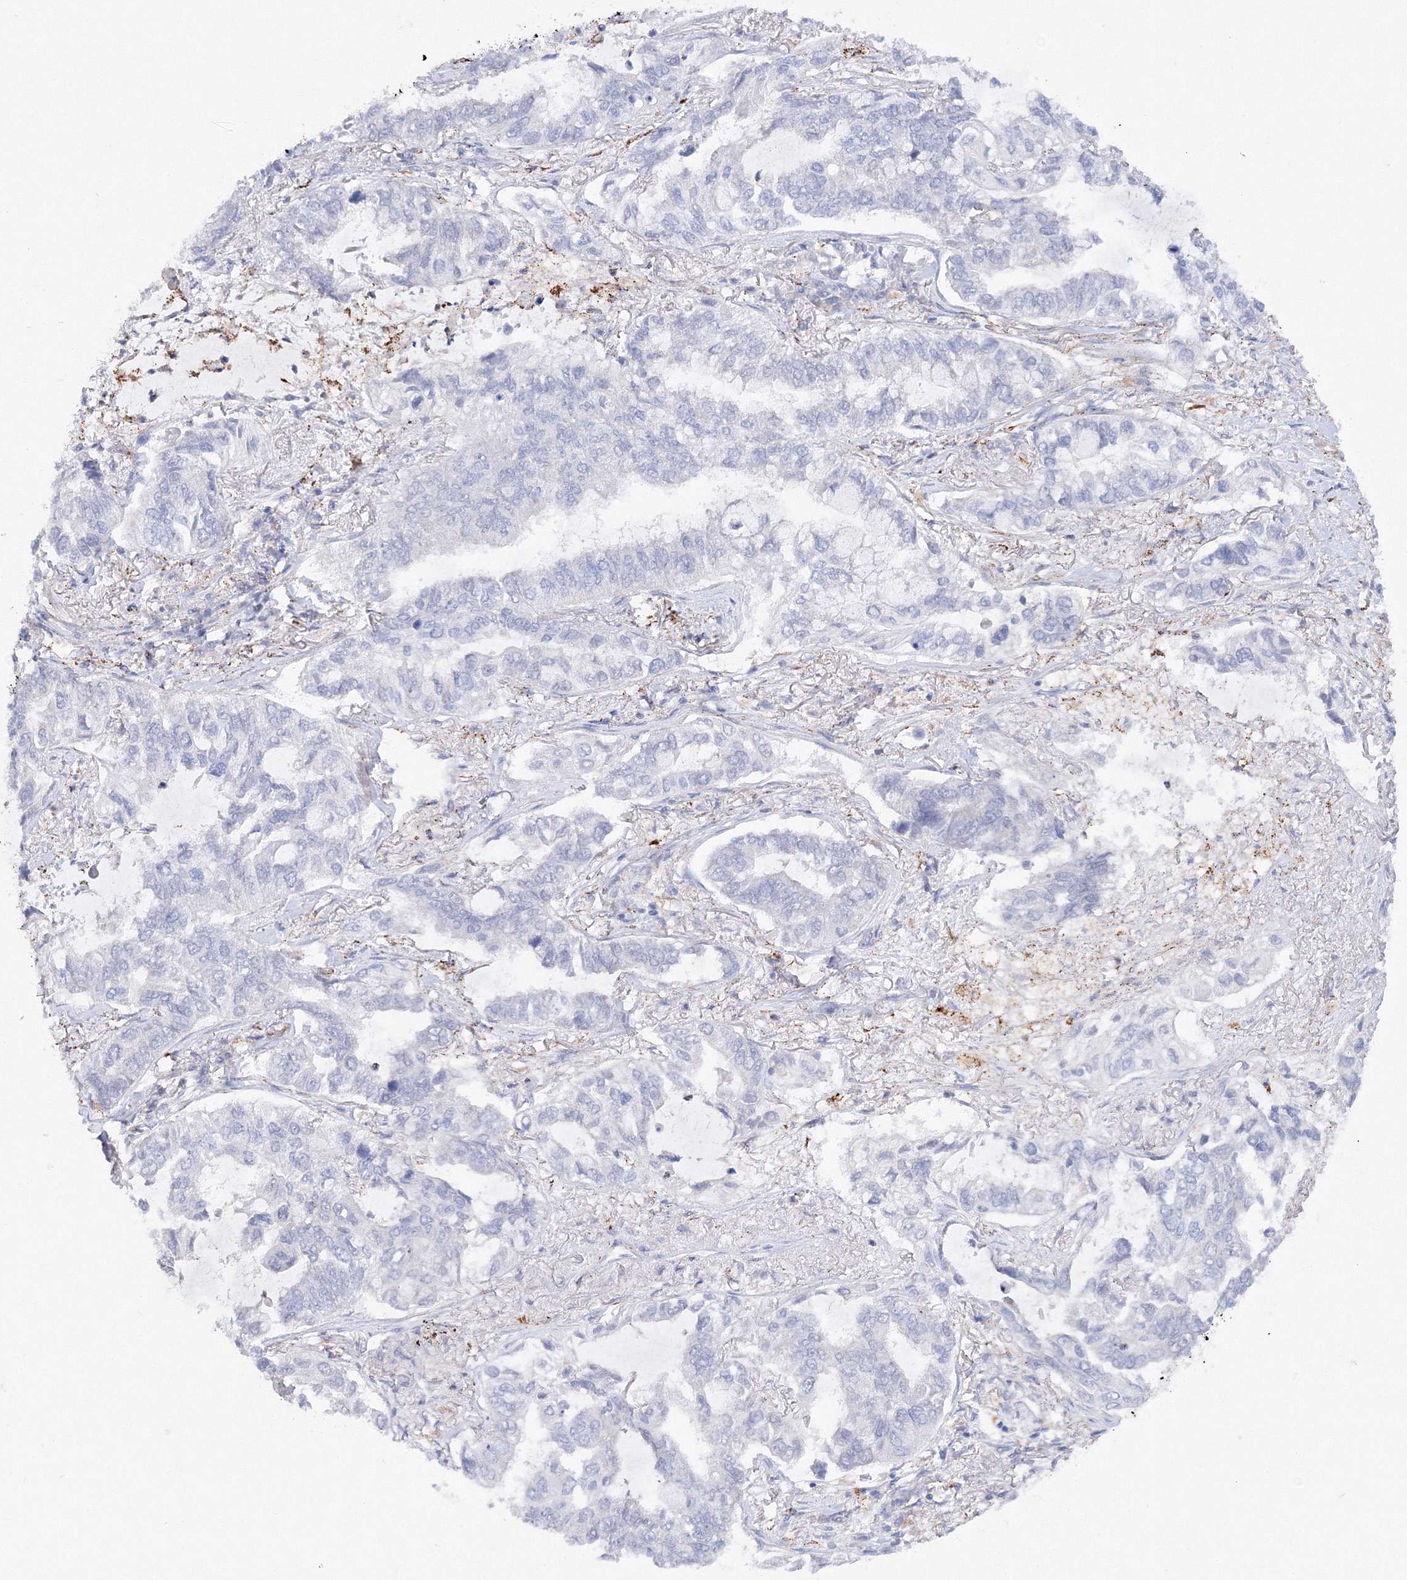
{"staining": {"intensity": "negative", "quantity": "none", "location": "none"}, "tissue": "lung cancer", "cell_type": "Tumor cells", "image_type": "cancer", "snomed": [{"axis": "morphology", "description": "Adenocarcinoma, NOS"}, {"axis": "topography", "description": "Lung"}], "caption": "Immunohistochemistry of human adenocarcinoma (lung) exhibits no staining in tumor cells.", "gene": "MERTK", "patient": {"sex": "male", "age": 64}}